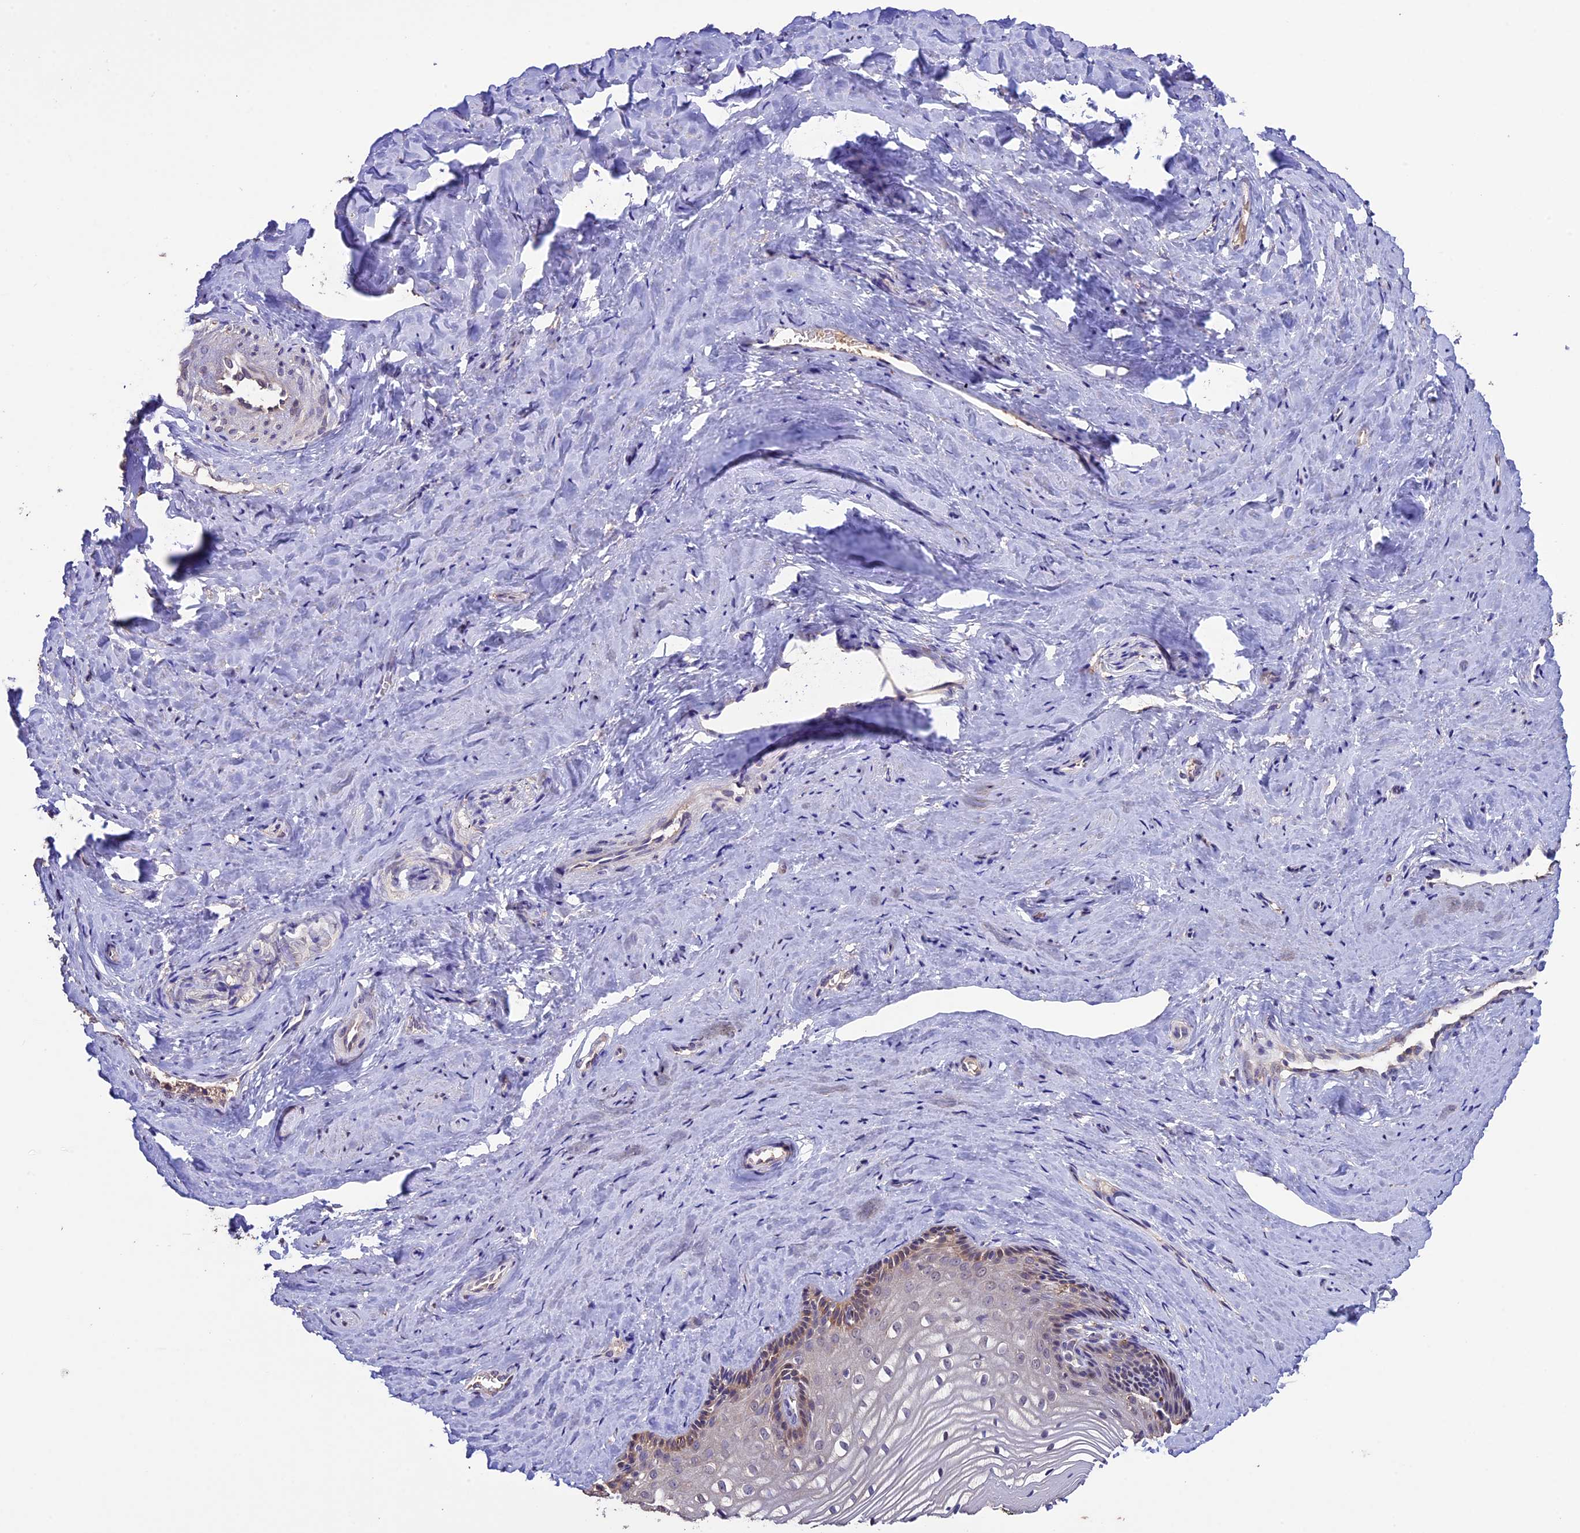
{"staining": {"intensity": "moderate", "quantity": "<25%", "location": "cytoplasmic/membranous"}, "tissue": "vagina", "cell_type": "Squamous epithelial cells", "image_type": "normal", "snomed": [{"axis": "morphology", "description": "Normal tissue, NOS"}, {"axis": "topography", "description": "Vagina"}, {"axis": "topography", "description": "Cervix"}], "caption": "IHC staining of benign vagina, which demonstrates low levels of moderate cytoplasmic/membranous staining in approximately <25% of squamous epithelial cells indicating moderate cytoplasmic/membranous protein staining. The staining was performed using DAB (brown) for protein detection and nuclei were counterstained in hematoxylin (blue).", "gene": "DIS3L", "patient": {"sex": "female", "age": 40}}